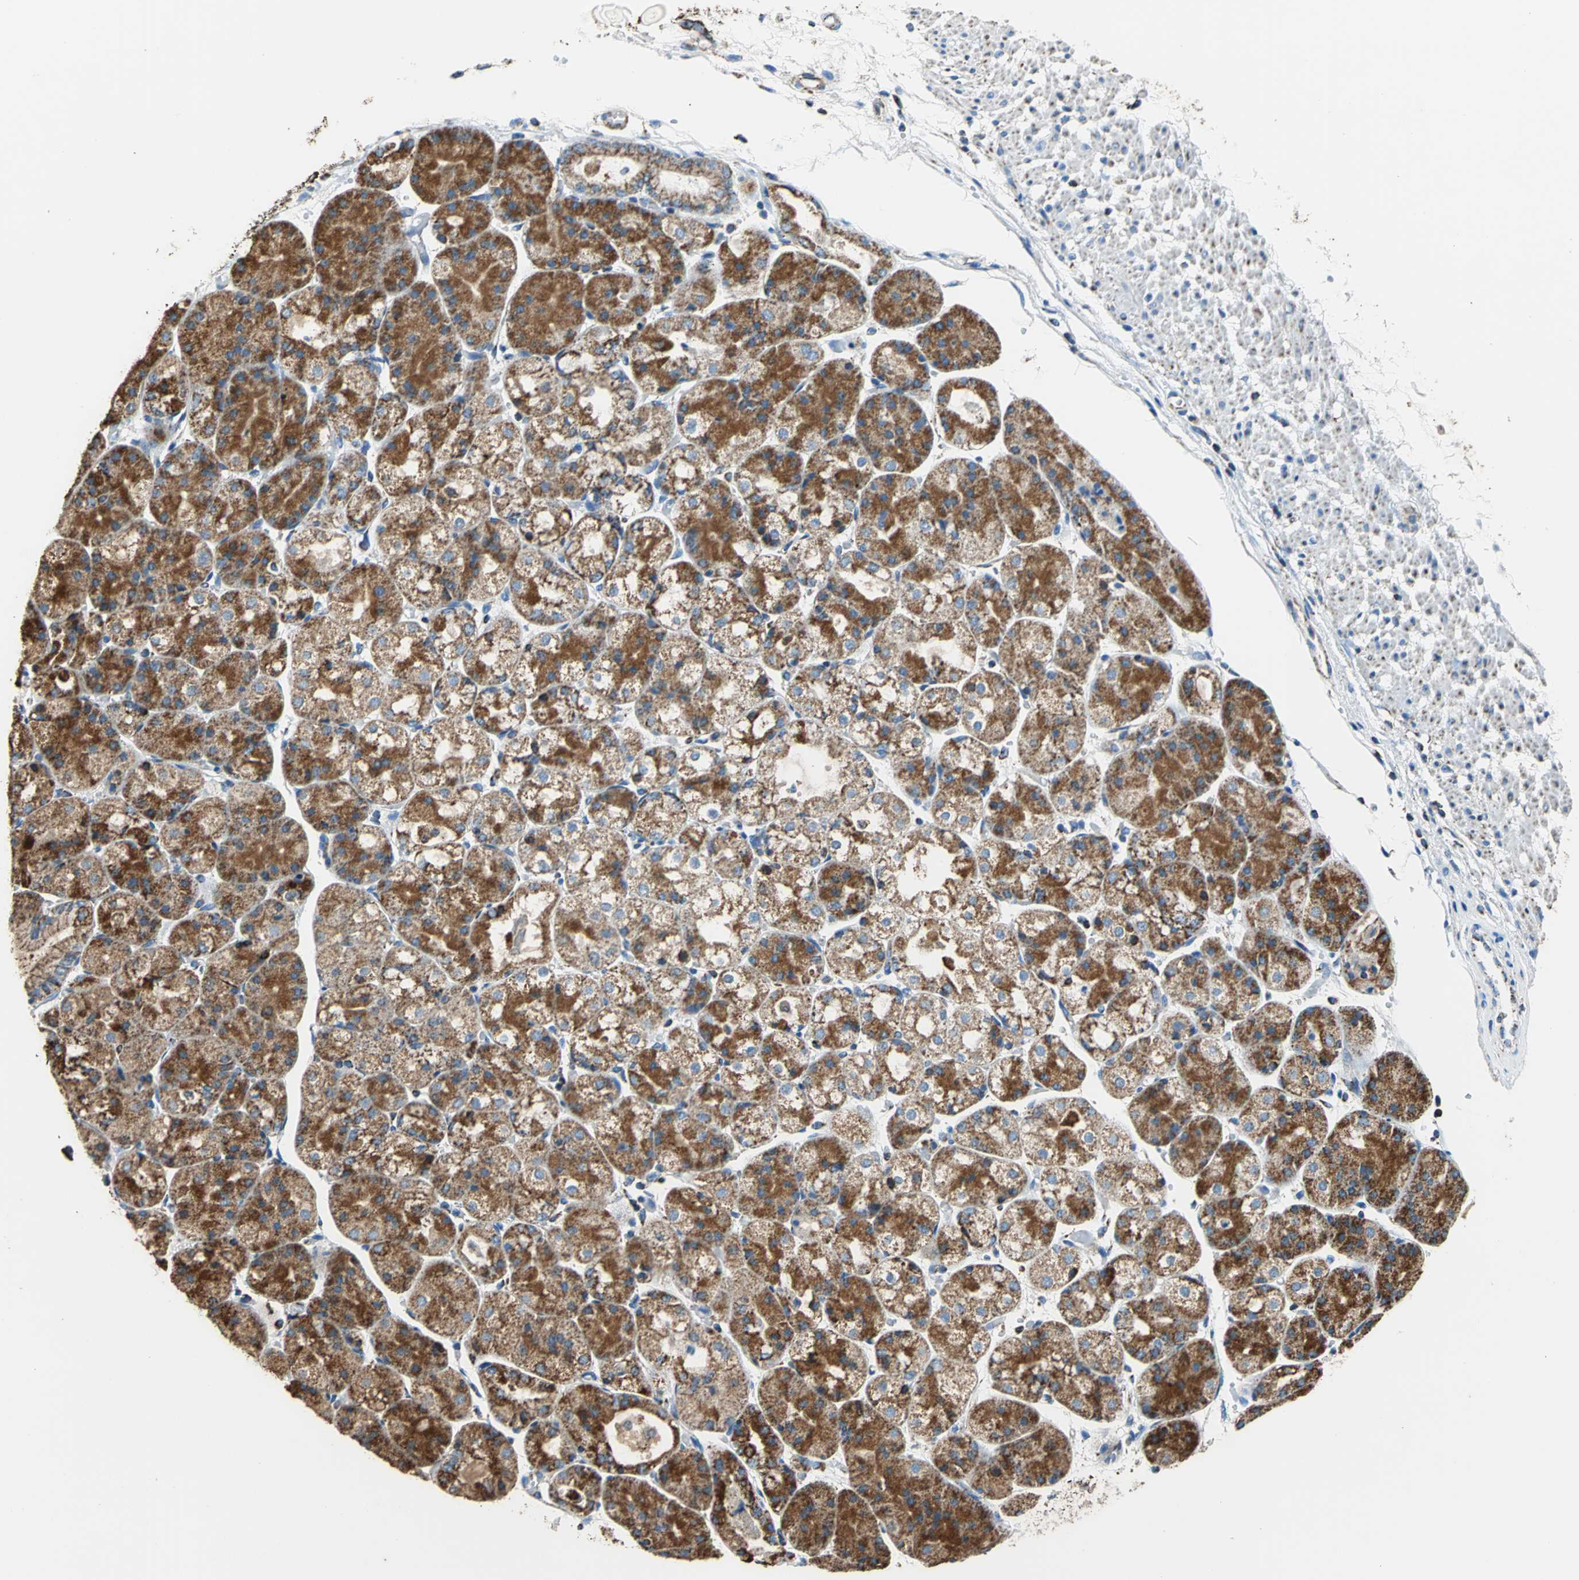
{"staining": {"intensity": "moderate", "quantity": ">75%", "location": "cytoplasmic/membranous"}, "tissue": "stomach", "cell_type": "Glandular cells", "image_type": "normal", "snomed": [{"axis": "morphology", "description": "Normal tissue, NOS"}, {"axis": "topography", "description": "Stomach, upper"}], "caption": "A photomicrograph showing moderate cytoplasmic/membranous positivity in approximately >75% of glandular cells in unremarkable stomach, as visualized by brown immunohistochemical staining.", "gene": "ECH1", "patient": {"sex": "male", "age": 72}}